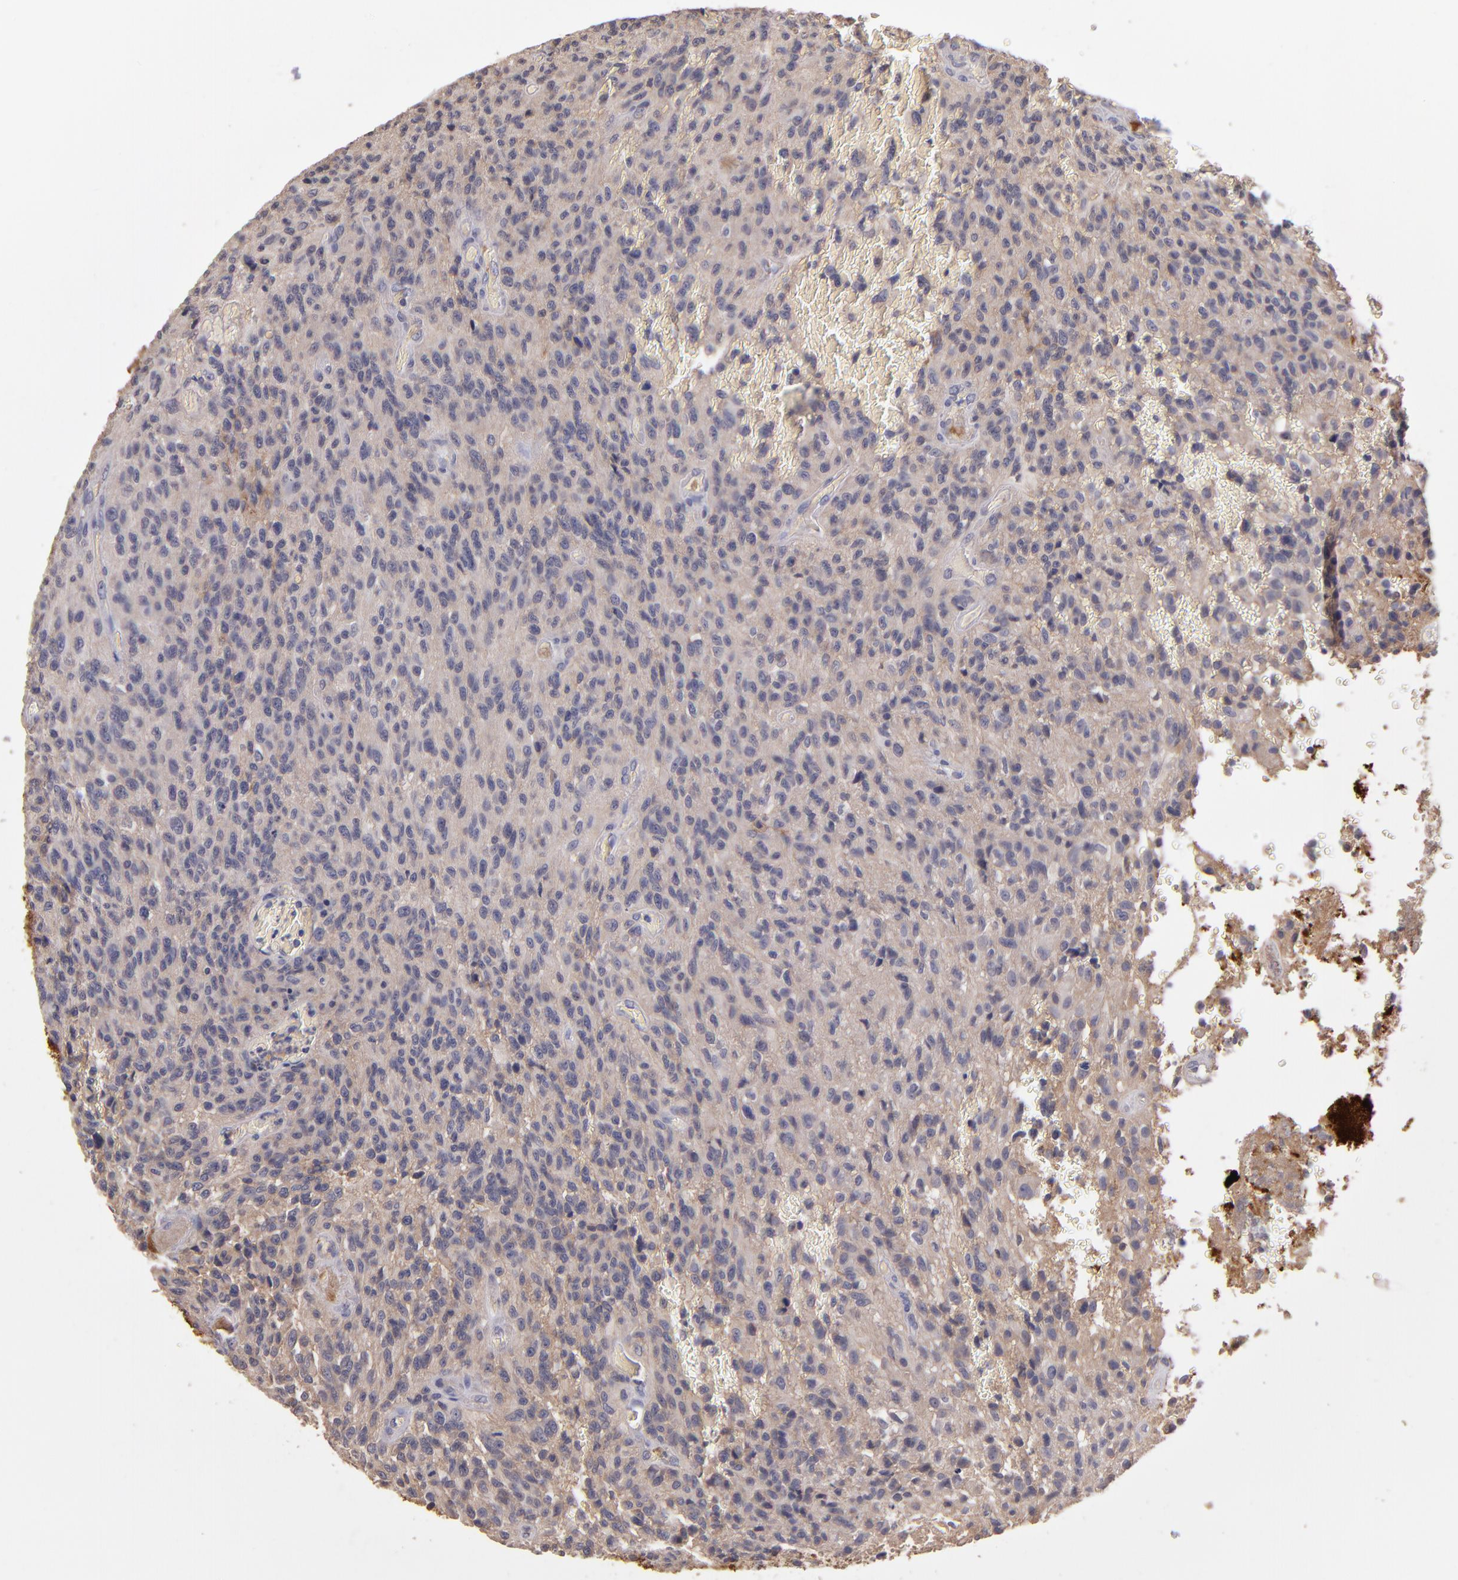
{"staining": {"intensity": "weak", "quantity": "<25%", "location": "cytoplasmic/membranous"}, "tissue": "glioma", "cell_type": "Tumor cells", "image_type": "cancer", "snomed": [{"axis": "morphology", "description": "Normal tissue, NOS"}, {"axis": "morphology", "description": "Glioma, malignant, High grade"}, {"axis": "topography", "description": "Cerebral cortex"}], "caption": "Immunohistochemical staining of human malignant glioma (high-grade) displays no significant staining in tumor cells.", "gene": "GNAZ", "patient": {"sex": "male", "age": 56}}